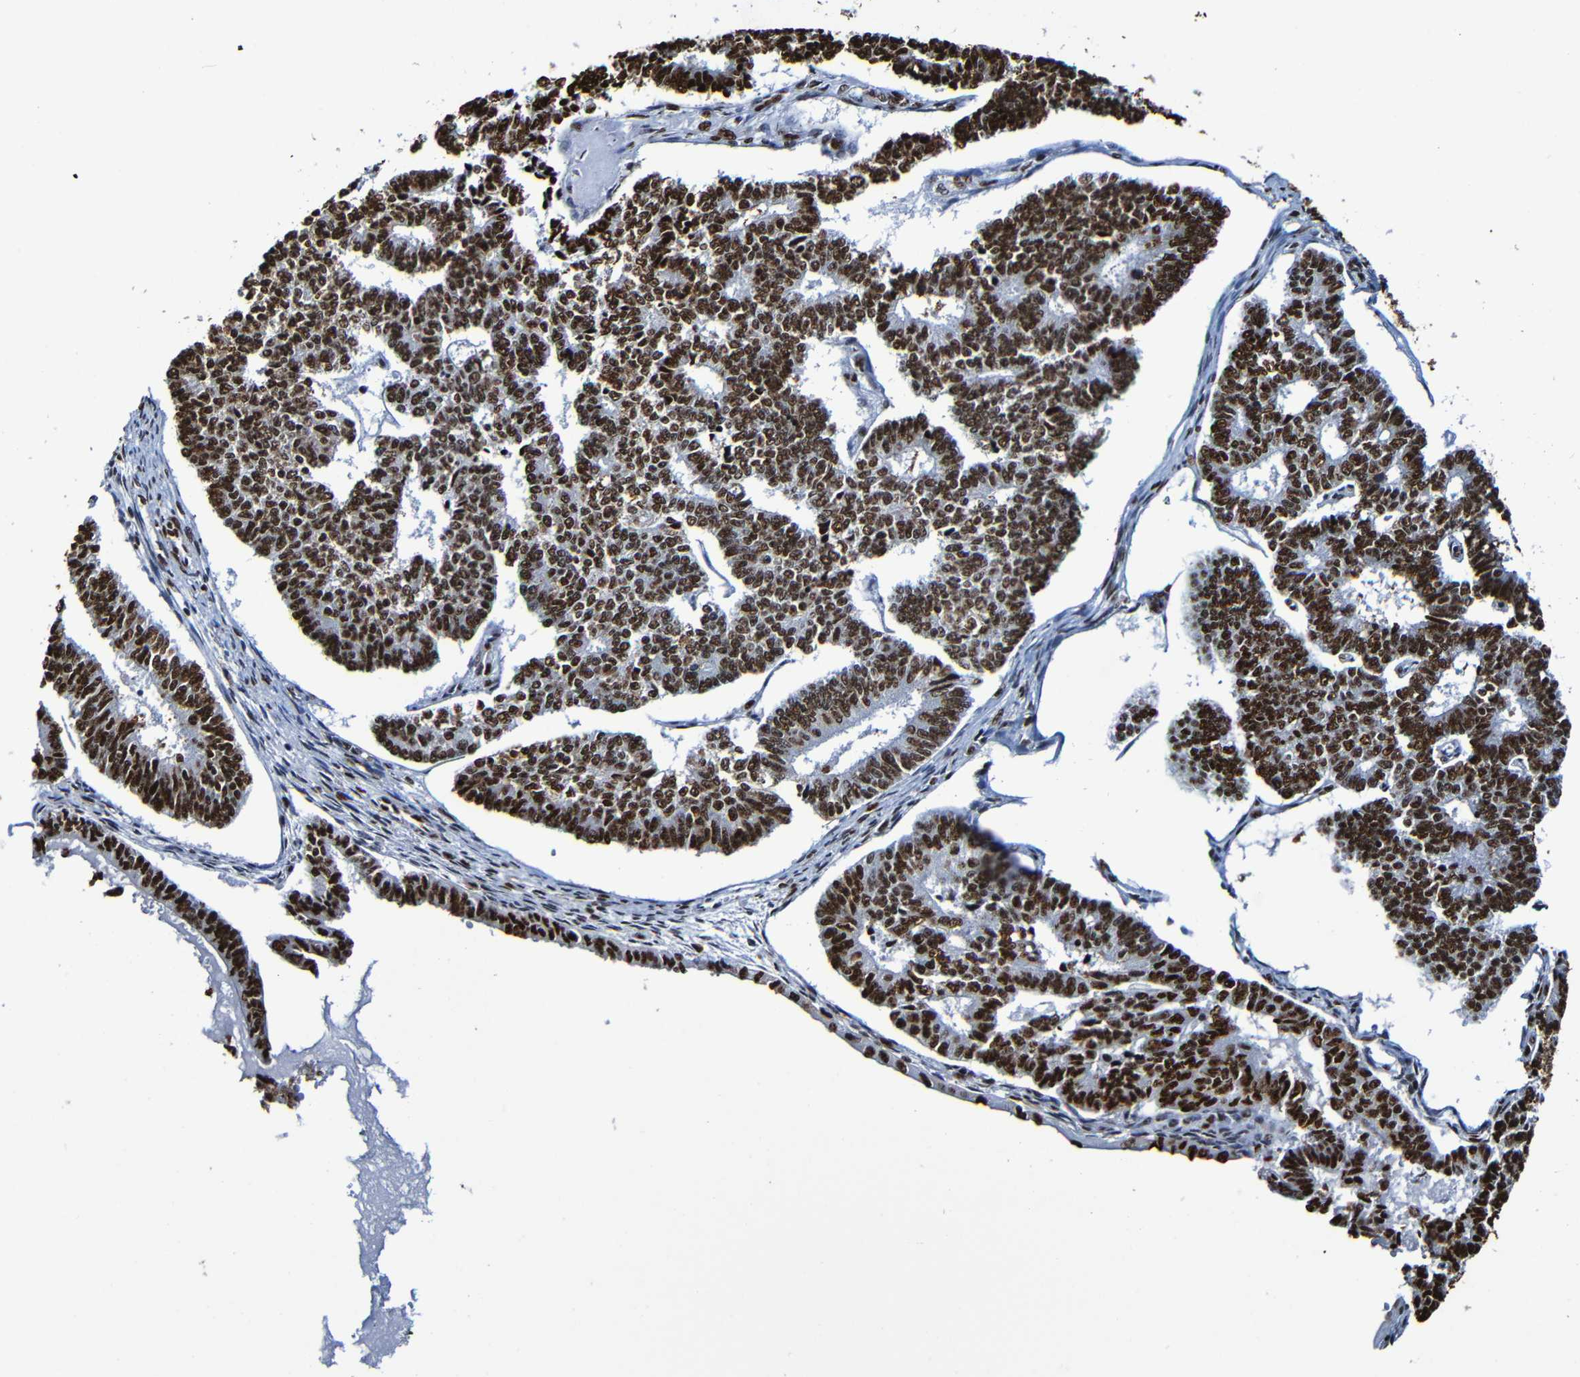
{"staining": {"intensity": "strong", "quantity": ">75%", "location": "nuclear"}, "tissue": "endometrial cancer", "cell_type": "Tumor cells", "image_type": "cancer", "snomed": [{"axis": "morphology", "description": "Adenocarcinoma, NOS"}, {"axis": "topography", "description": "Endometrium"}], "caption": "High-magnification brightfield microscopy of endometrial cancer stained with DAB (brown) and counterstained with hematoxylin (blue). tumor cells exhibit strong nuclear staining is identified in about>75% of cells.", "gene": "SRSF3", "patient": {"sex": "female", "age": 70}}